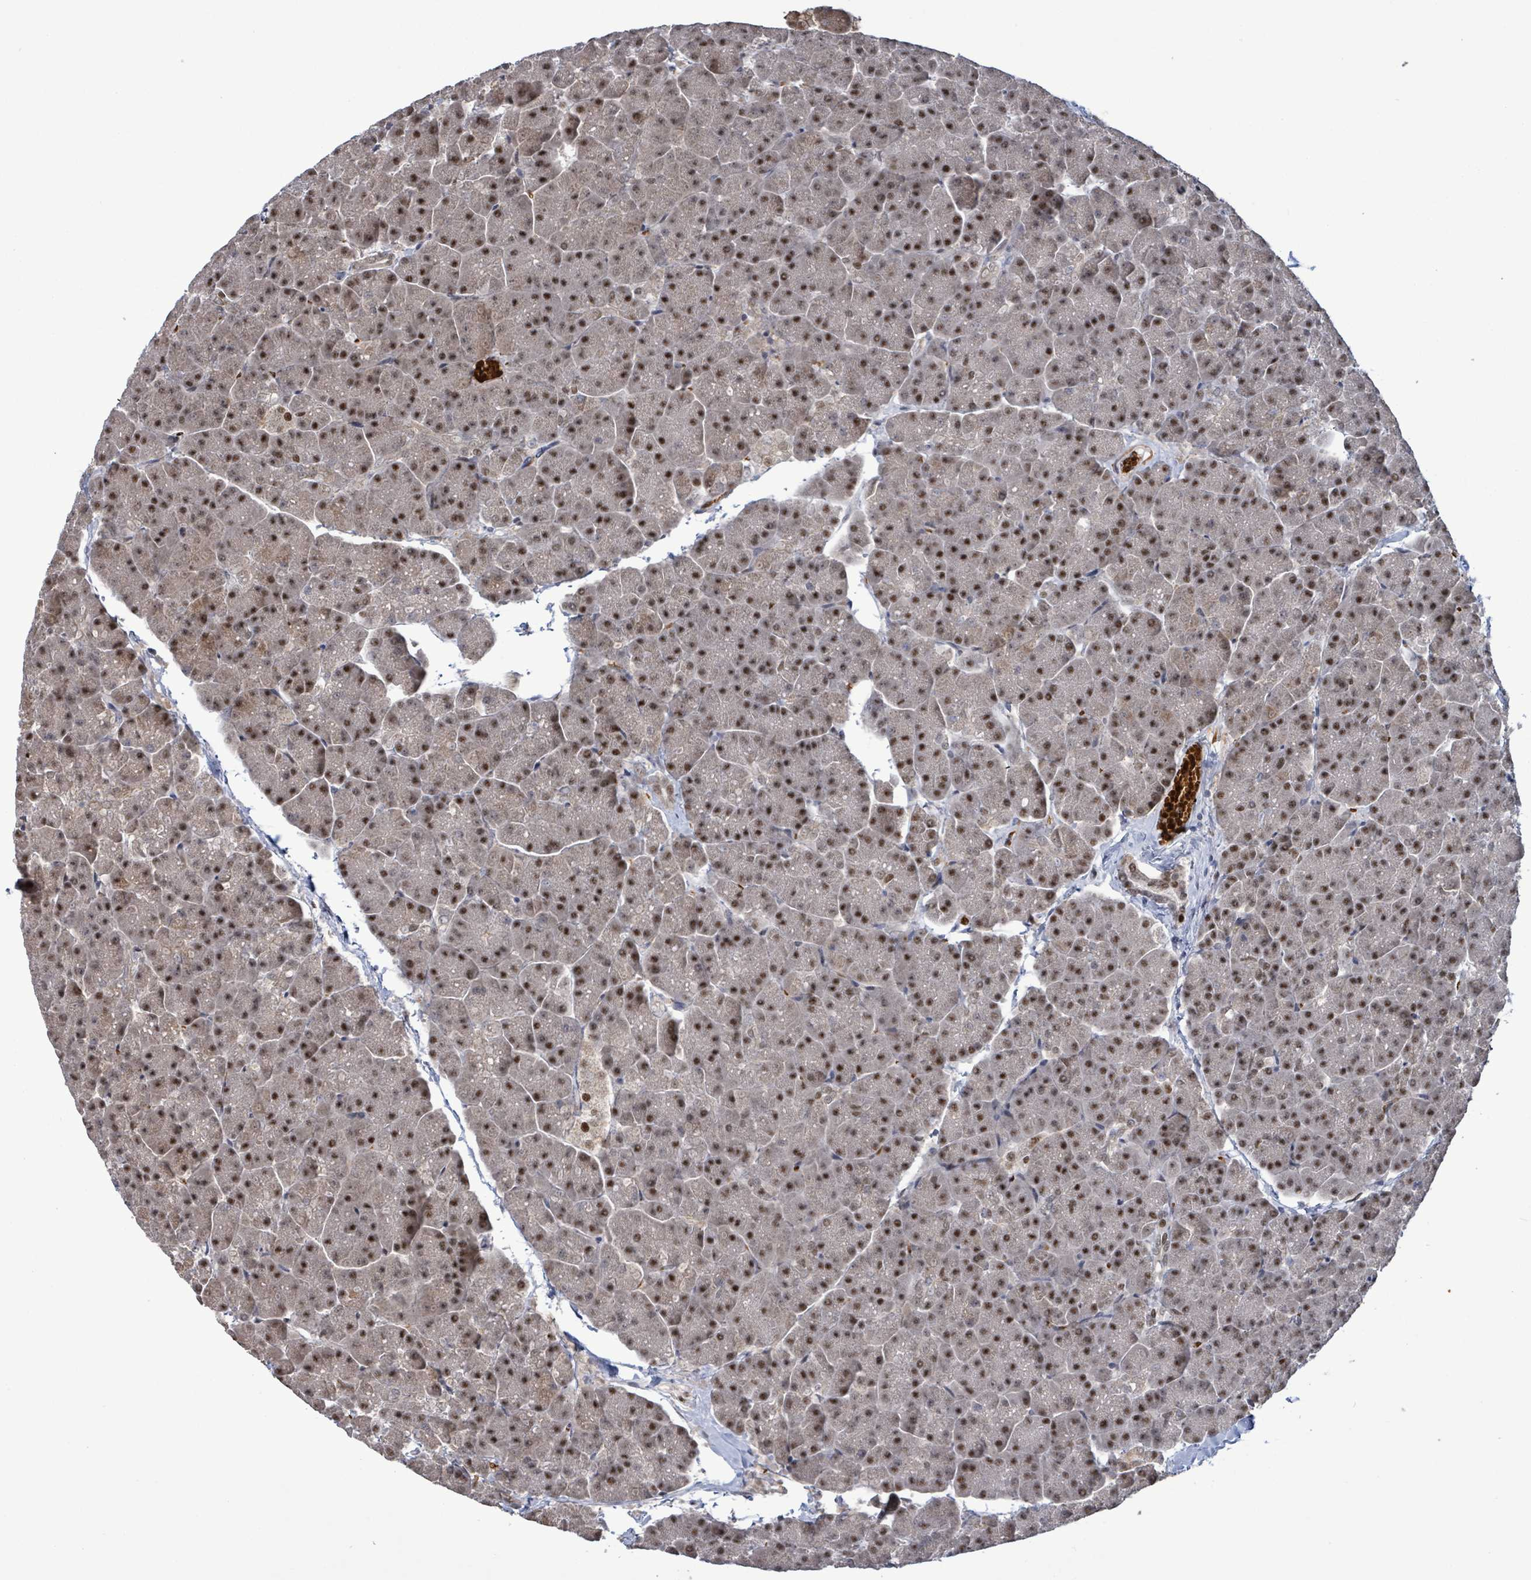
{"staining": {"intensity": "moderate", "quantity": ">75%", "location": "cytoplasmic/membranous,nuclear"}, "tissue": "pancreas", "cell_type": "Exocrine glandular cells", "image_type": "normal", "snomed": [{"axis": "morphology", "description": "Normal tissue, NOS"}, {"axis": "topography", "description": "Pancreas"}, {"axis": "topography", "description": "Peripheral nerve tissue"}], "caption": "IHC staining of benign pancreas, which shows medium levels of moderate cytoplasmic/membranous,nuclear expression in approximately >75% of exocrine glandular cells indicating moderate cytoplasmic/membranous,nuclear protein expression. The staining was performed using DAB (brown) for protein detection and nuclei were counterstained in hematoxylin (blue).", "gene": "PATZ1", "patient": {"sex": "male", "age": 54}}